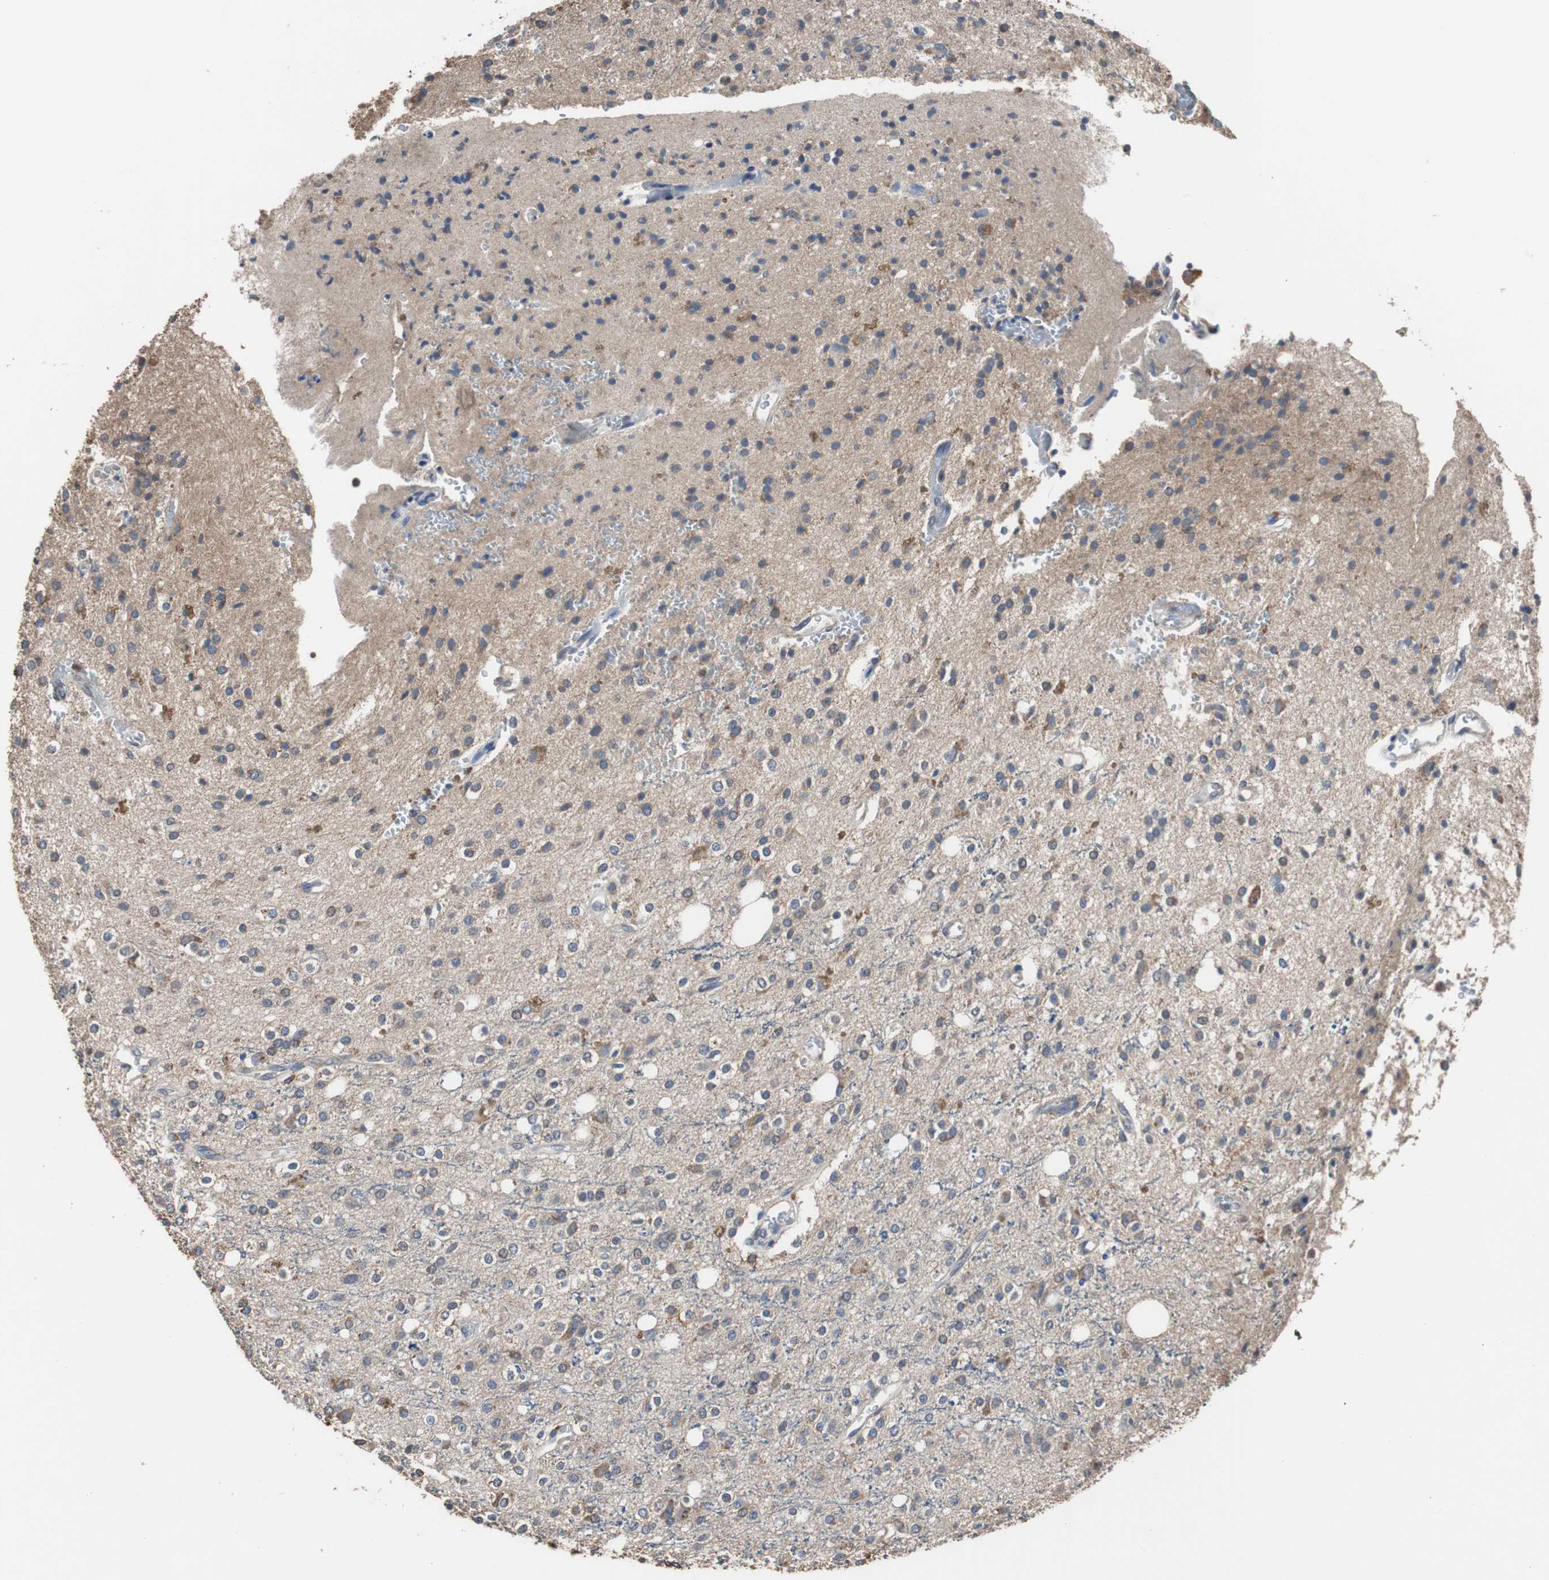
{"staining": {"intensity": "weak", "quantity": "<25%", "location": "cytoplasmic/membranous"}, "tissue": "glioma", "cell_type": "Tumor cells", "image_type": "cancer", "snomed": [{"axis": "morphology", "description": "Glioma, malignant, High grade"}, {"axis": "topography", "description": "Brain"}], "caption": "A high-resolution image shows IHC staining of malignant glioma (high-grade), which exhibits no significant expression in tumor cells.", "gene": "SCIMP", "patient": {"sex": "male", "age": 47}}